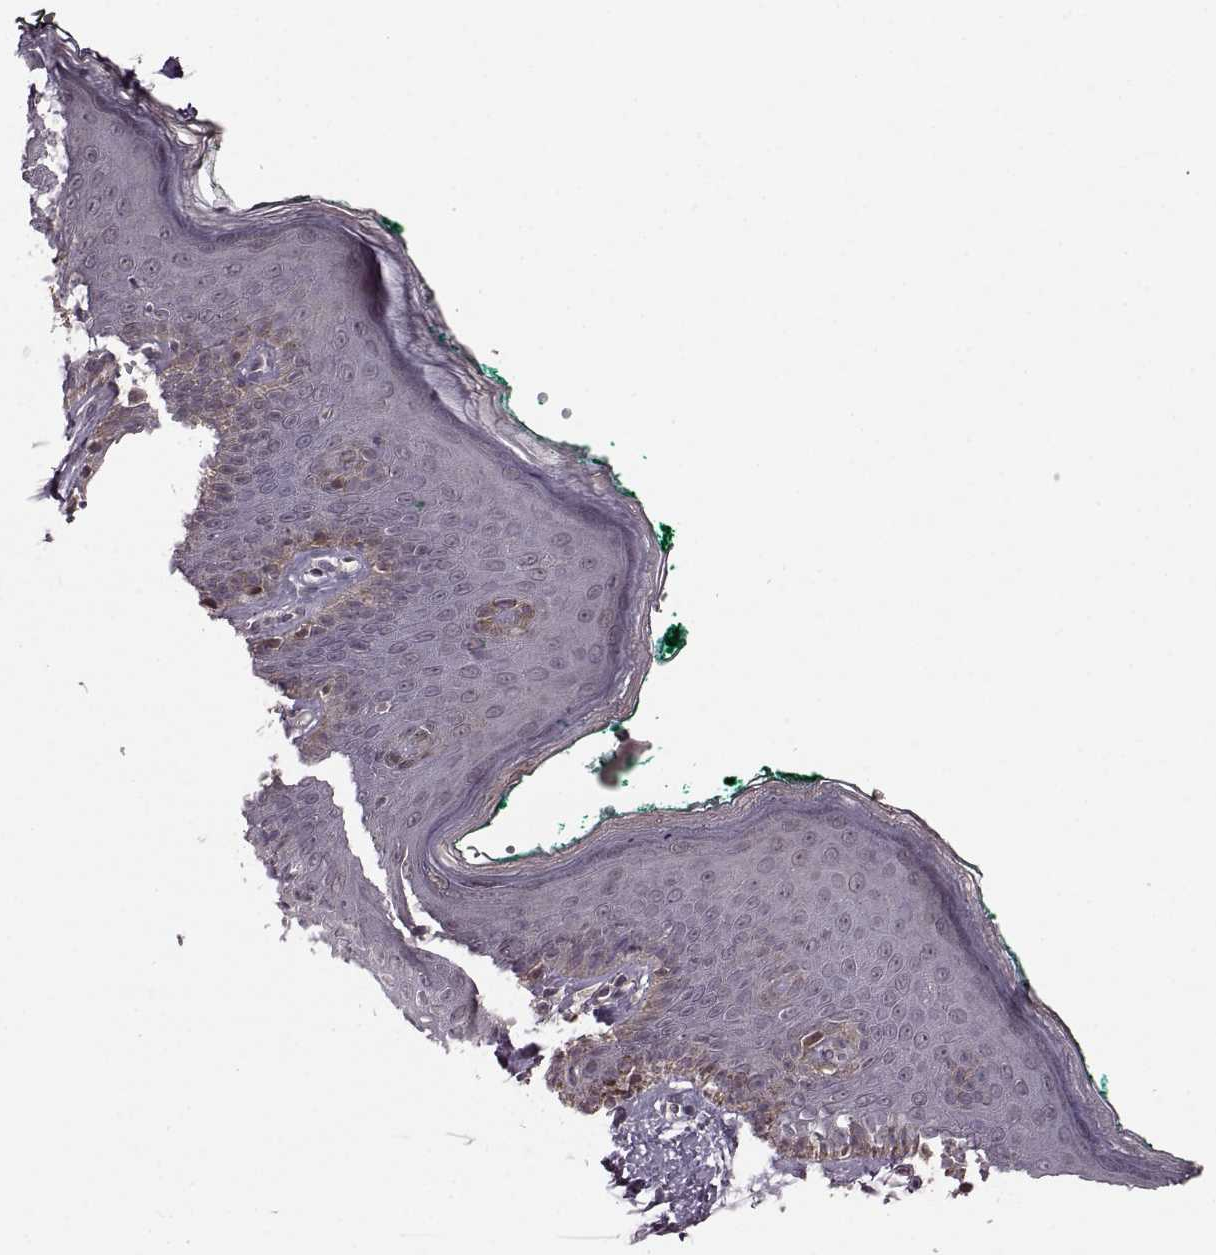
{"staining": {"intensity": "negative", "quantity": "none", "location": "none"}, "tissue": "skin", "cell_type": "Epidermal cells", "image_type": "normal", "snomed": [{"axis": "morphology", "description": "Normal tissue, NOS"}, {"axis": "topography", "description": "Vulva"}], "caption": "Immunohistochemistry photomicrograph of normal skin: human skin stained with DAB (3,3'-diaminobenzidine) shows no significant protein positivity in epidermal cells.", "gene": "FNIP2", "patient": {"sex": "female", "age": 66}}